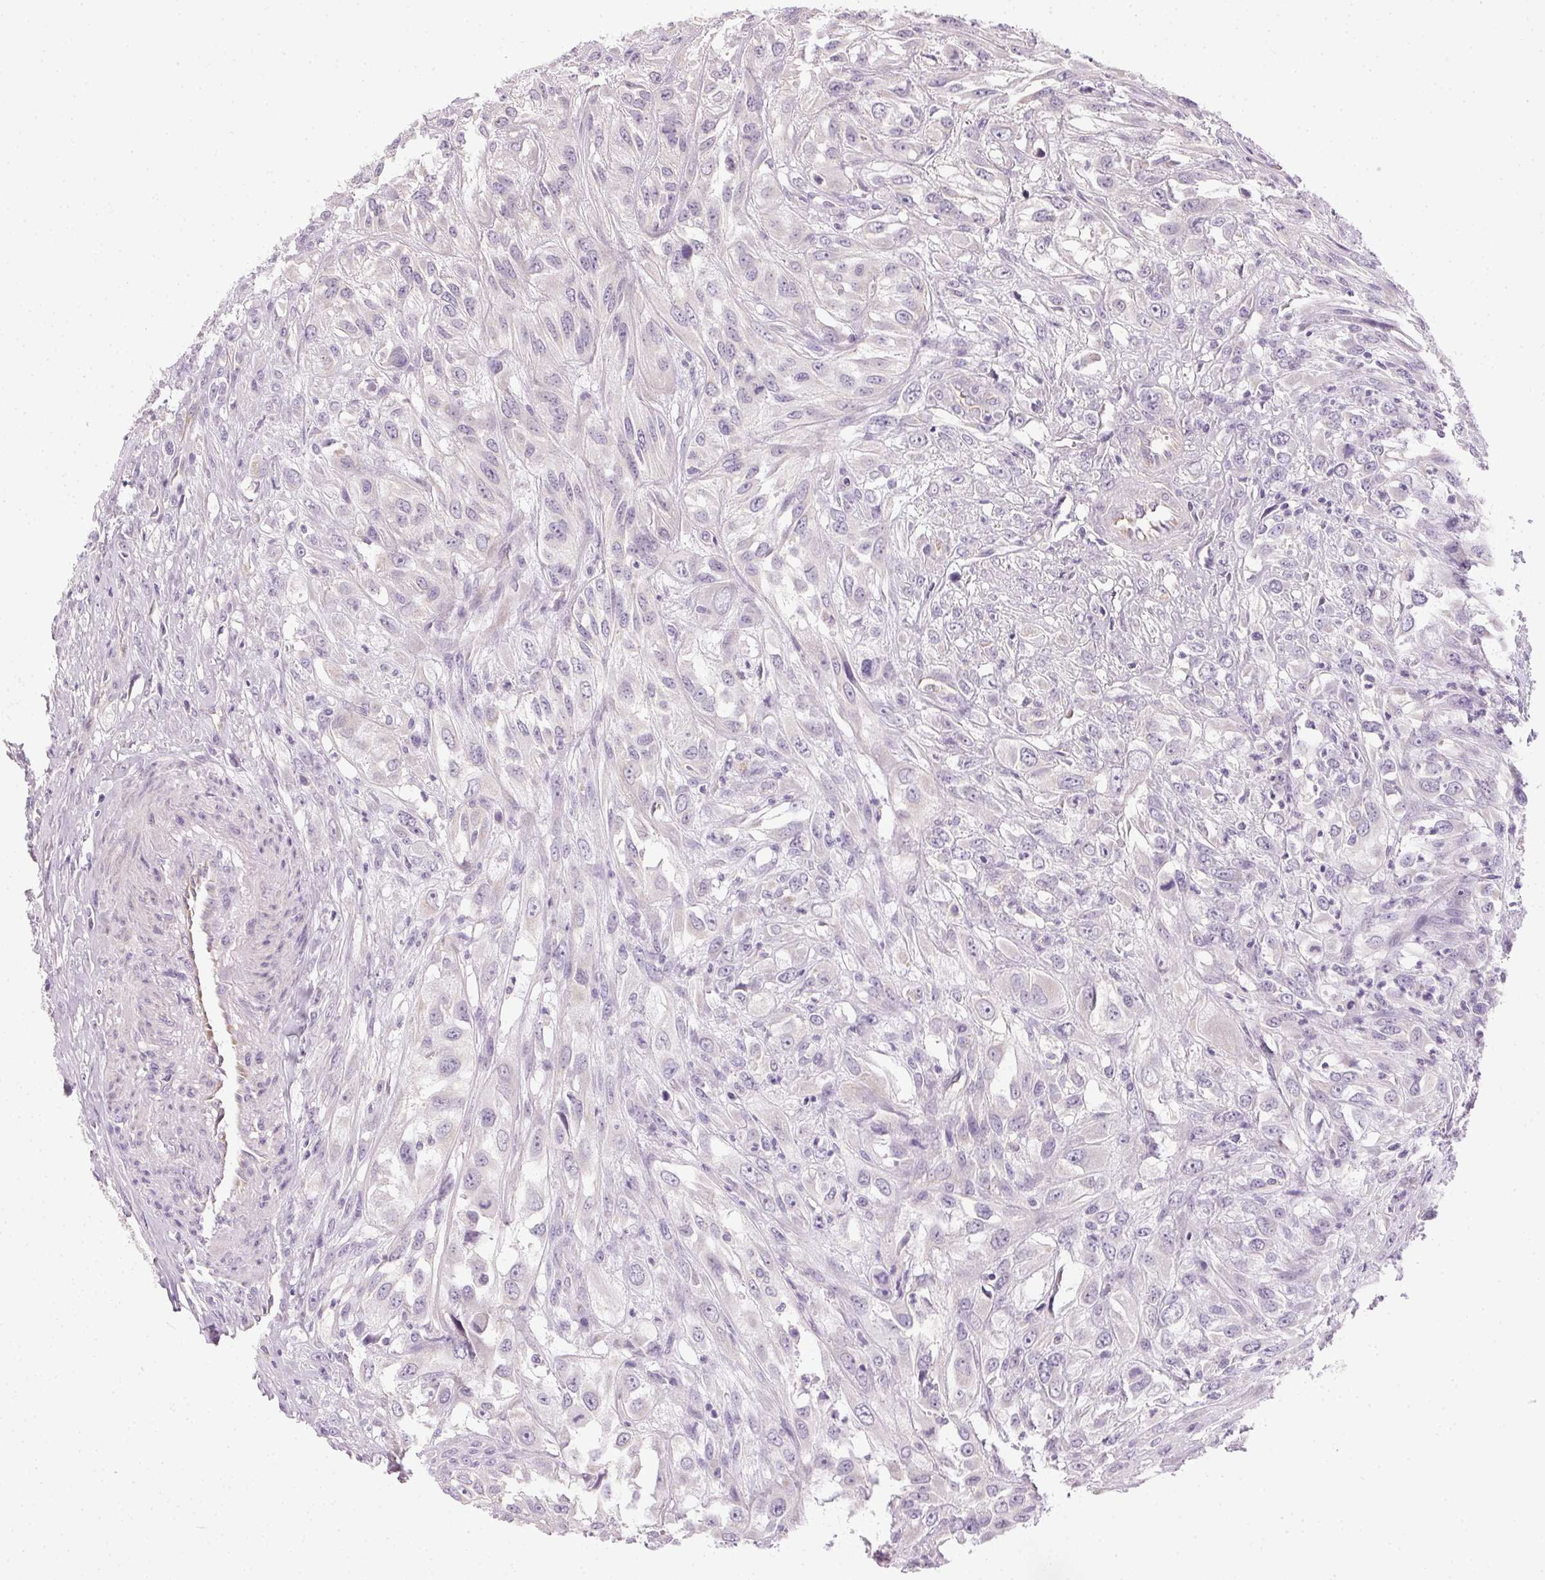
{"staining": {"intensity": "negative", "quantity": "none", "location": "none"}, "tissue": "urothelial cancer", "cell_type": "Tumor cells", "image_type": "cancer", "snomed": [{"axis": "morphology", "description": "Urothelial carcinoma, High grade"}, {"axis": "topography", "description": "Urinary bladder"}], "caption": "A micrograph of high-grade urothelial carcinoma stained for a protein shows no brown staining in tumor cells. (Brightfield microscopy of DAB (3,3'-diaminobenzidine) immunohistochemistry (IHC) at high magnification).", "gene": "SMYD1", "patient": {"sex": "male", "age": 67}}